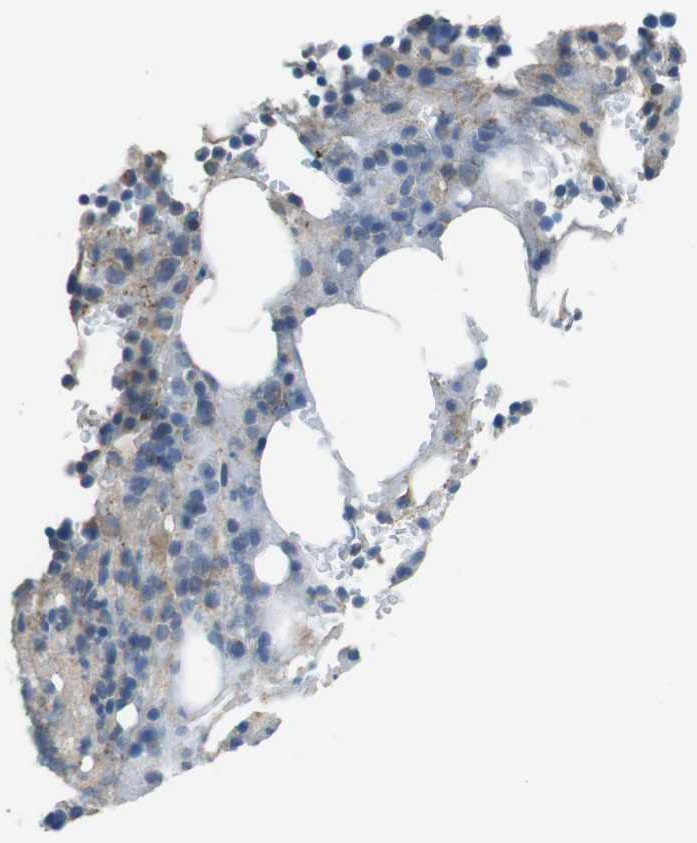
{"staining": {"intensity": "weak", "quantity": "<25%", "location": "cytoplasmic/membranous"}, "tissue": "bone marrow", "cell_type": "Hematopoietic cells", "image_type": "normal", "snomed": [{"axis": "morphology", "description": "Normal tissue, NOS"}, {"axis": "topography", "description": "Bone marrow"}], "caption": "Hematopoietic cells are negative for brown protein staining in benign bone marrow. The staining is performed using DAB (3,3'-diaminobenzidine) brown chromogen with nuclei counter-stained in using hematoxylin.", "gene": "TMPRSS15", "patient": {"sex": "female", "age": 73}}